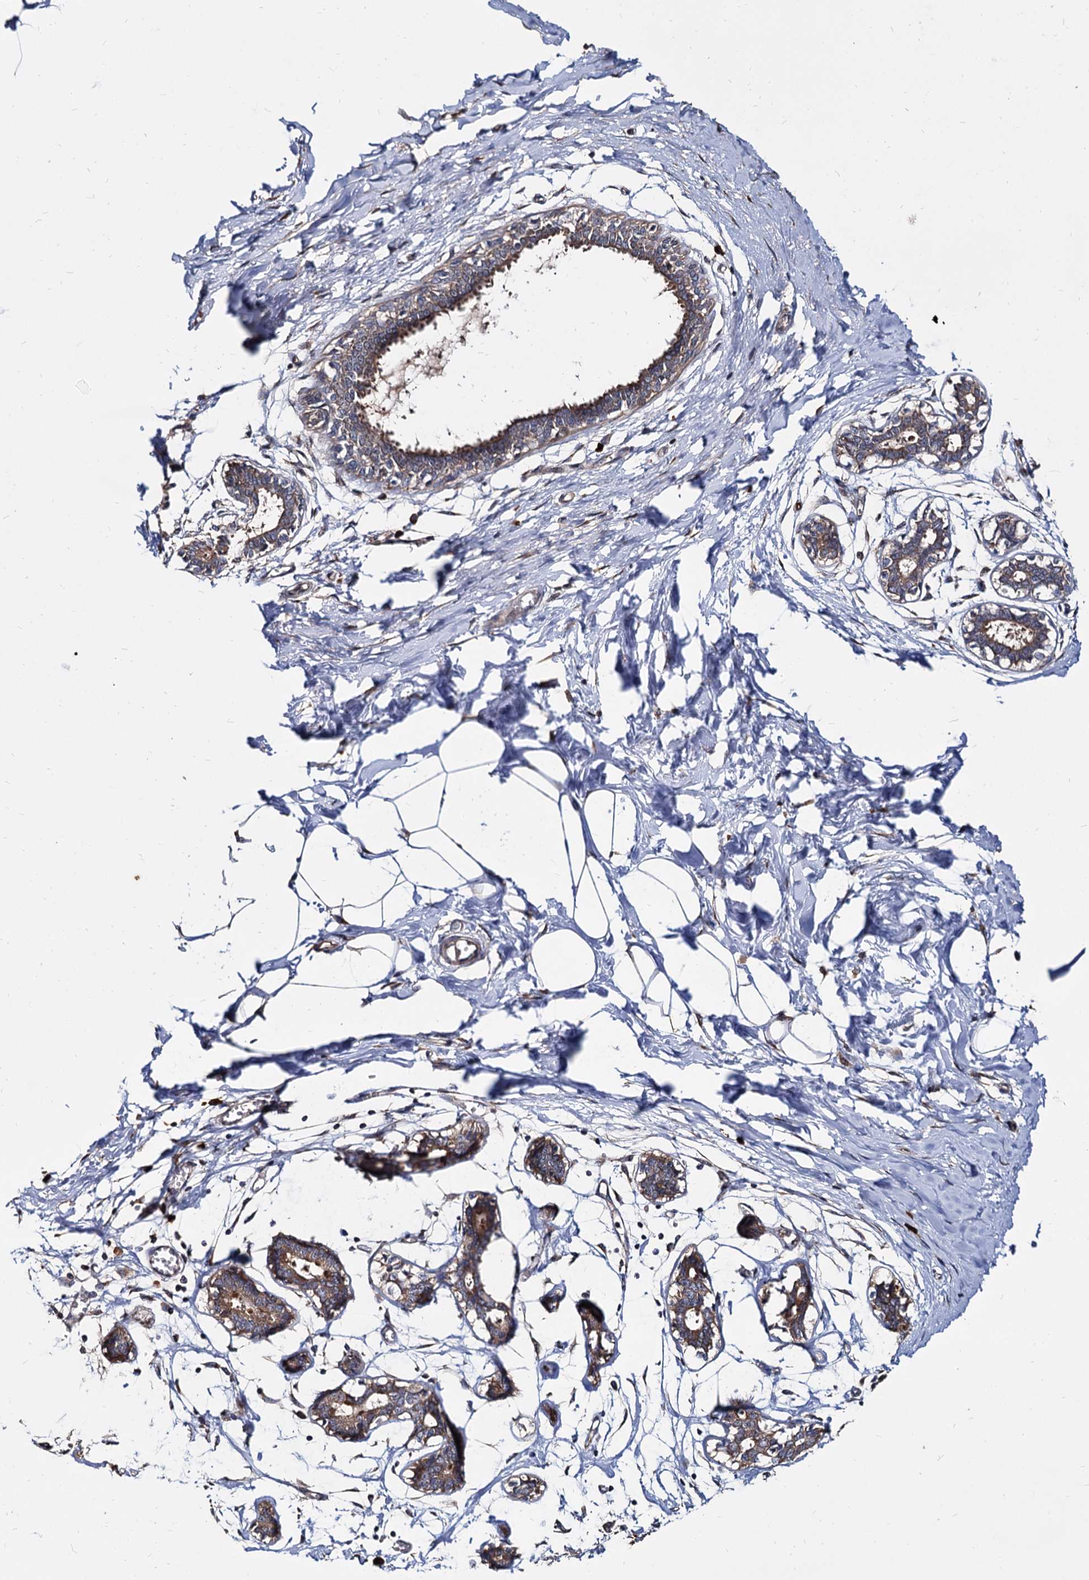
{"staining": {"intensity": "moderate", "quantity": ">75%", "location": "cytoplasmic/membranous"}, "tissue": "breast", "cell_type": "Glandular cells", "image_type": "normal", "snomed": [{"axis": "morphology", "description": "Normal tissue, NOS"}, {"axis": "topography", "description": "Breast"}], "caption": "The image demonstrates staining of benign breast, revealing moderate cytoplasmic/membranous protein positivity (brown color) within glandular cells.", "gene": "WWC3", "patient": {"sex": "female", "age": 27}}